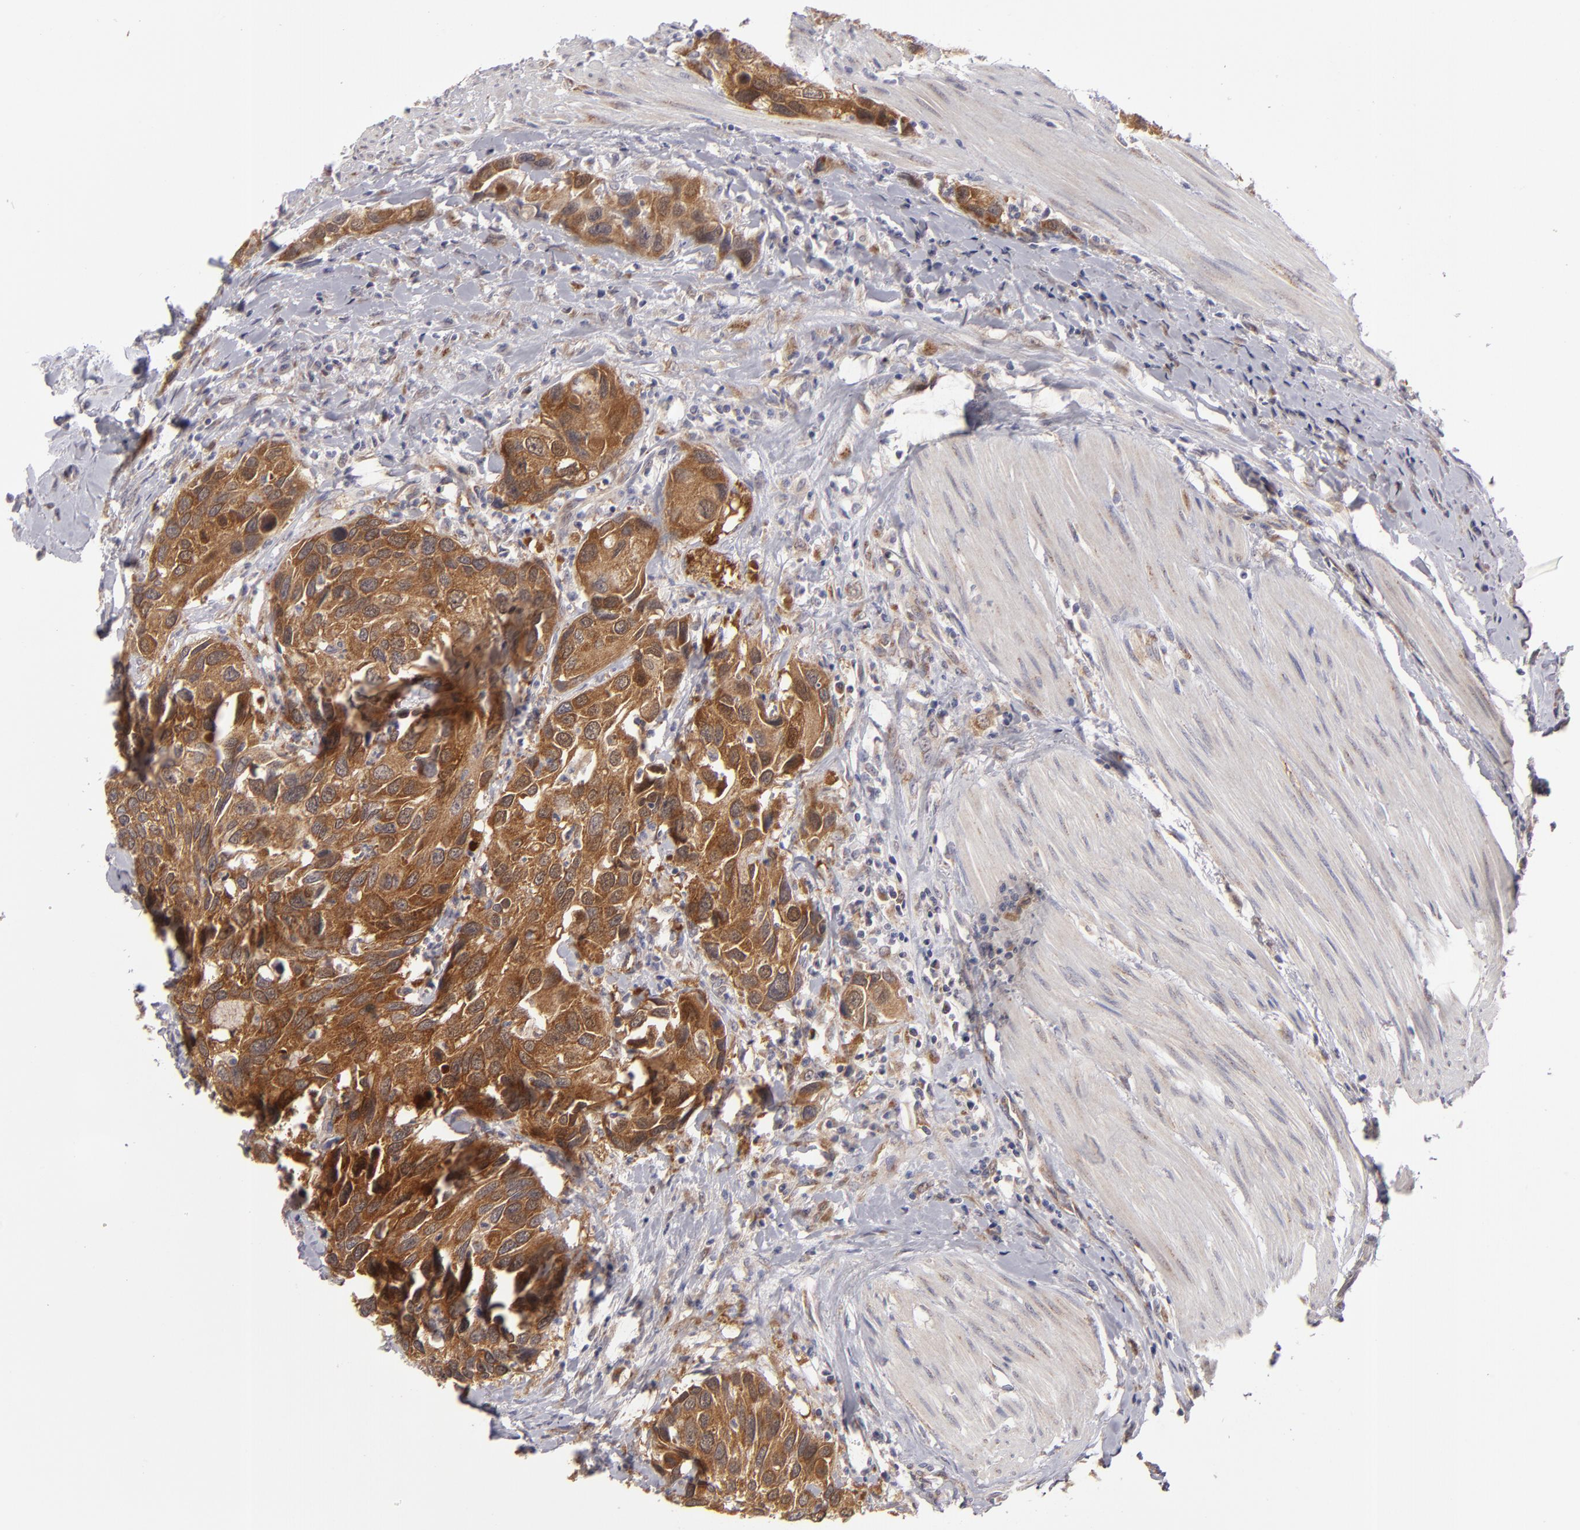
{"staining": {"intensity": "strong", "quantity": ">75%", "location": "cytoplasmic/membranous"}, "tissue": "urothelial cancer", "cell_type": "Tumor cells", "image_type": "cancer", "snomed": [{"axis": "morphology", "description": "Urothelial carcinoma, High grade"}, {"axis": "topography", "description": "Urinary bladder"}], "caption": "This photomicrograph exhibits immunohistochemistry (IHC) staining of human urothelial carcinoma (high-grade), with high strong cytoplasmic/membranous positivity in about >75% of tumor cells.", "gene": "SH2D4A", "patient": {"sex": "male", "age": 66}}